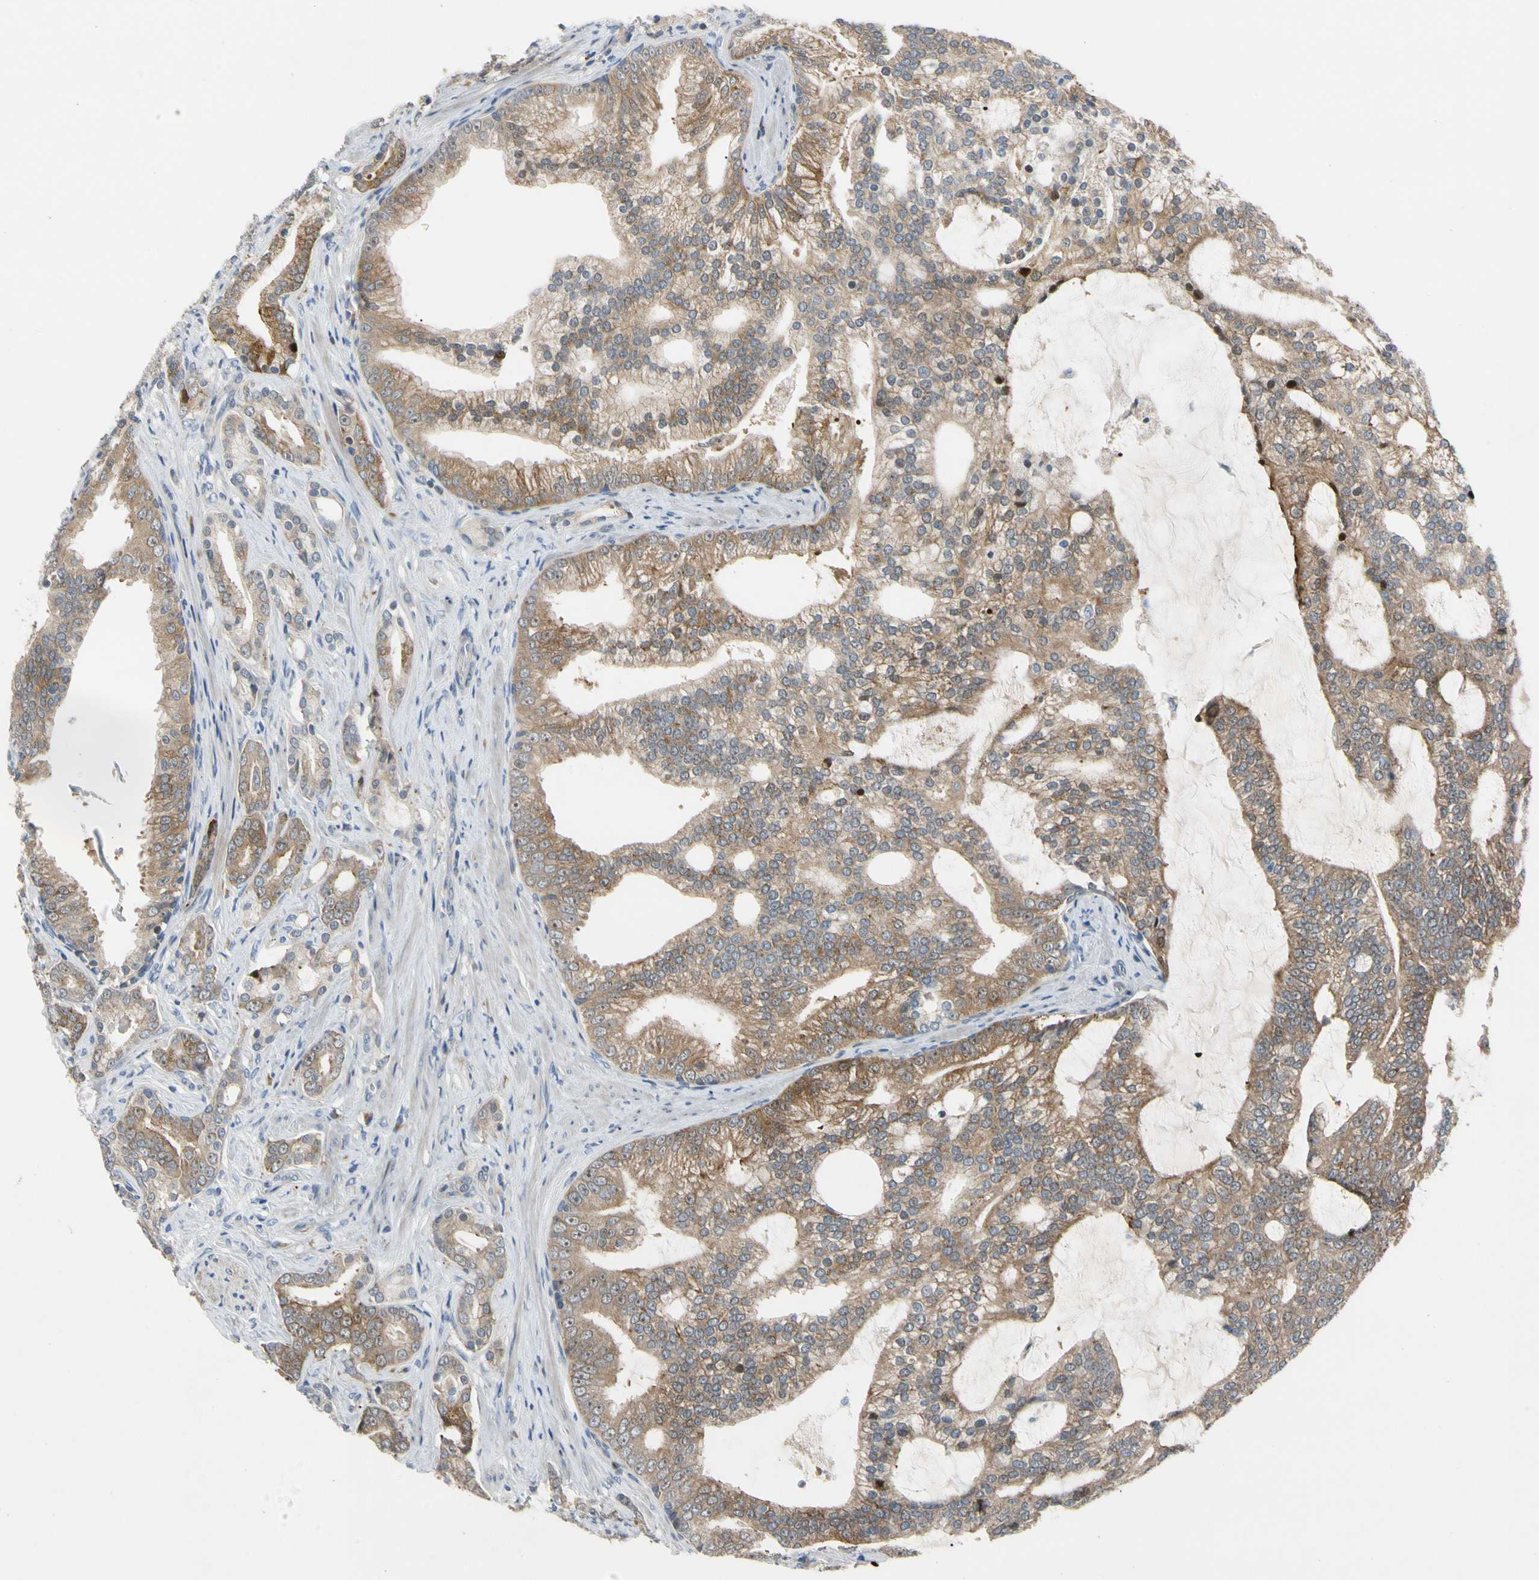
{"staining": {"intensity": "moderate", "quantity": ">75%", "location": "cytoplasmic/membranous"}, "tissue": "prostate cancer", "cell_type": "Tumor cells", "image_type": "cancer", "snomed": [{"axis": "morphology", "description": "Adenocarcinoma, Low grade"}, {"axis": "topography", "description": "Prostate"}], "caption": "Prostate cancer stained with DAB (3,3'-diaminobenzidine) IHC shows medium levels of moderate cytoplasmic/membranous staining in approximately >75% of tumor cells.", "gene": "HMGCR", "patient": {"sex": "male", "age": 58}}